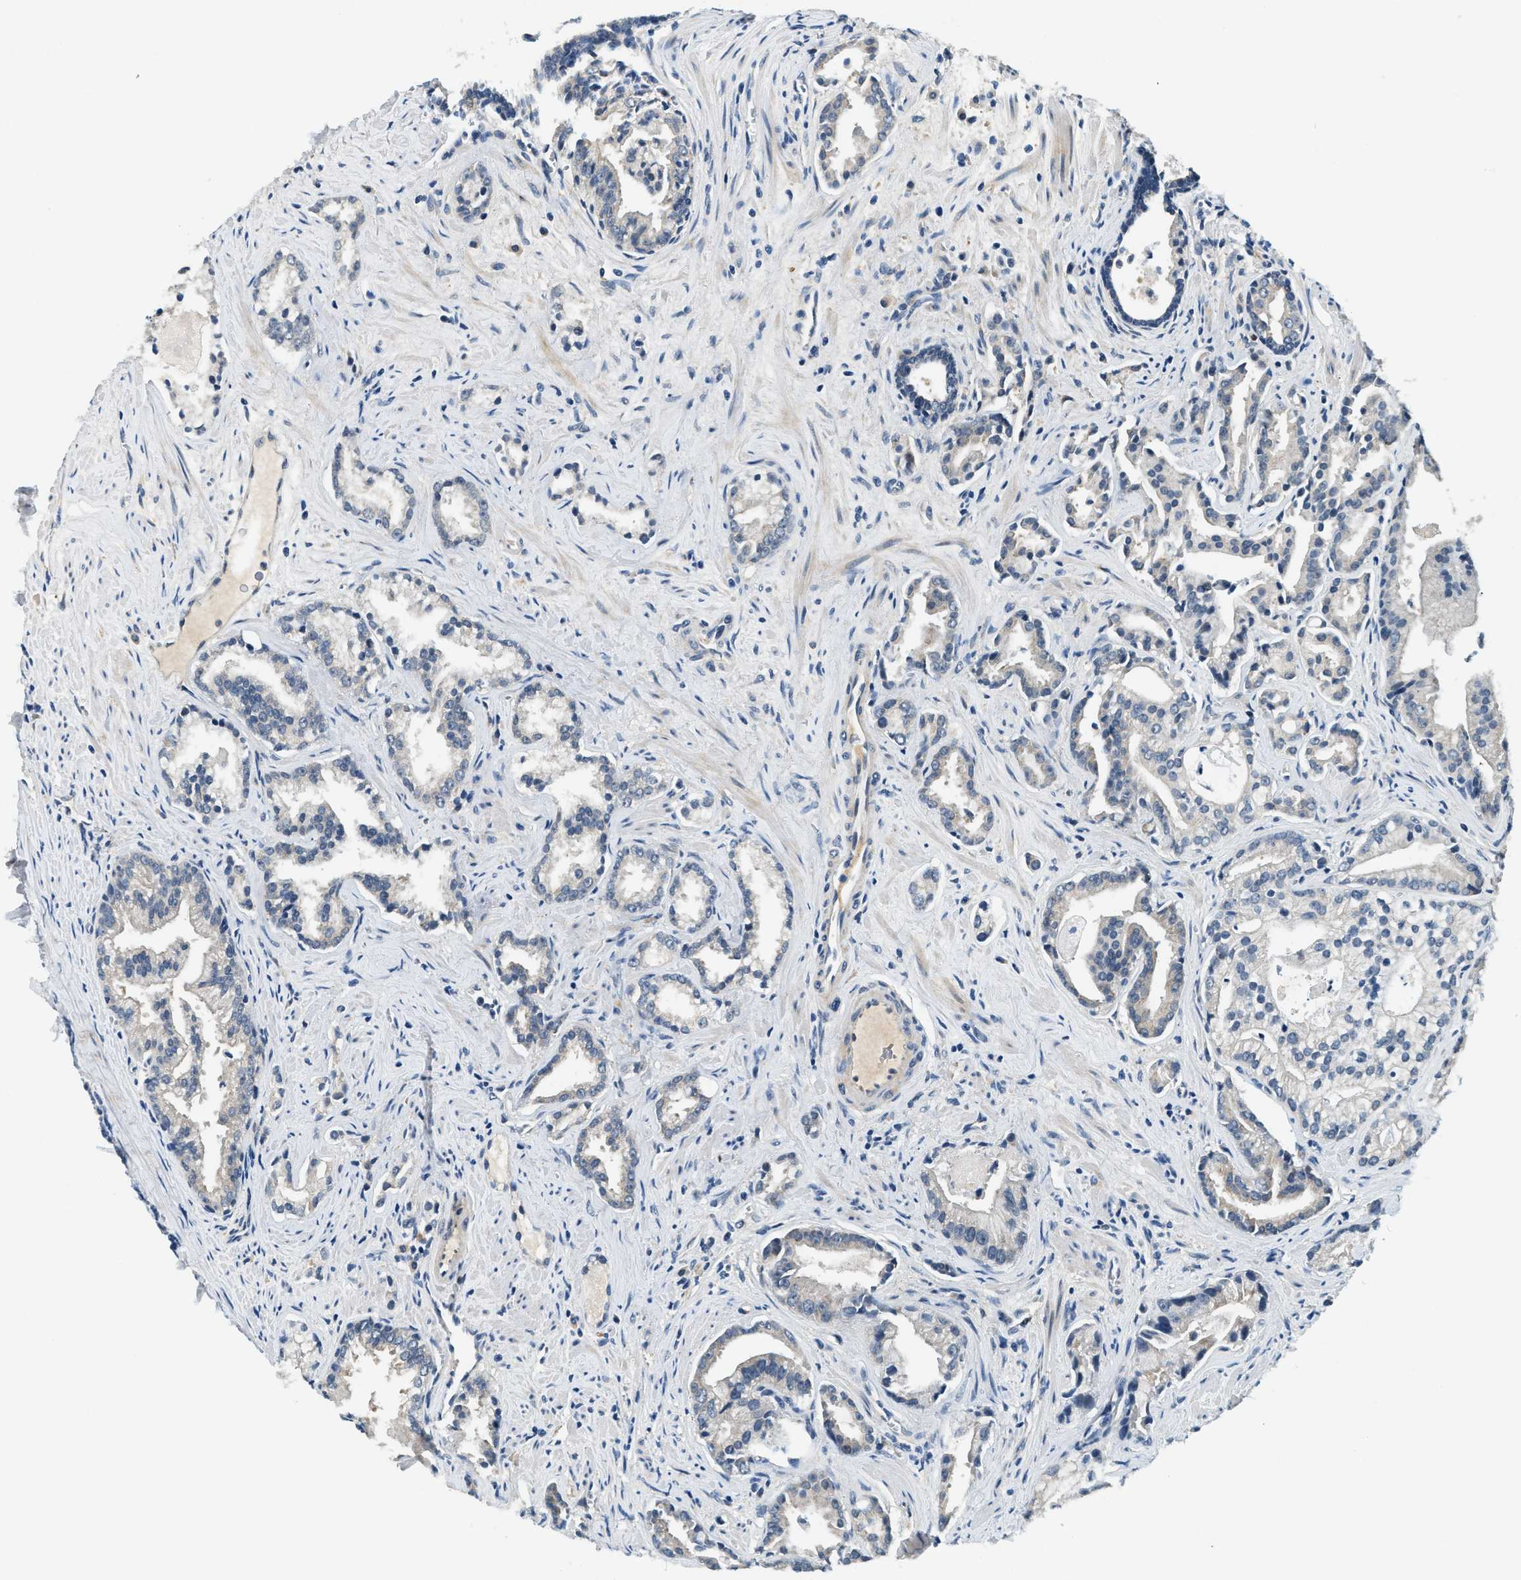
{"staining": {"intensity": "negative", "quantity": "none", "location": "none"}, "tissue": "prostate cancer", "cell_type": "Tumor cells", "image_type": "cancer", "snomed": [{"axis": "morphology", "description": "Adenocarcinoma, High grade"}, {"axis": "topography", "description": "Prostate"}], "caption": "A high-resolution image shows immunohistochemistry (IHC) staining of prostate cancer, which reveals no significant positivity in tumor cells.", "gene": "YAE1", "patient": {"sex": "male", "age": 67}}